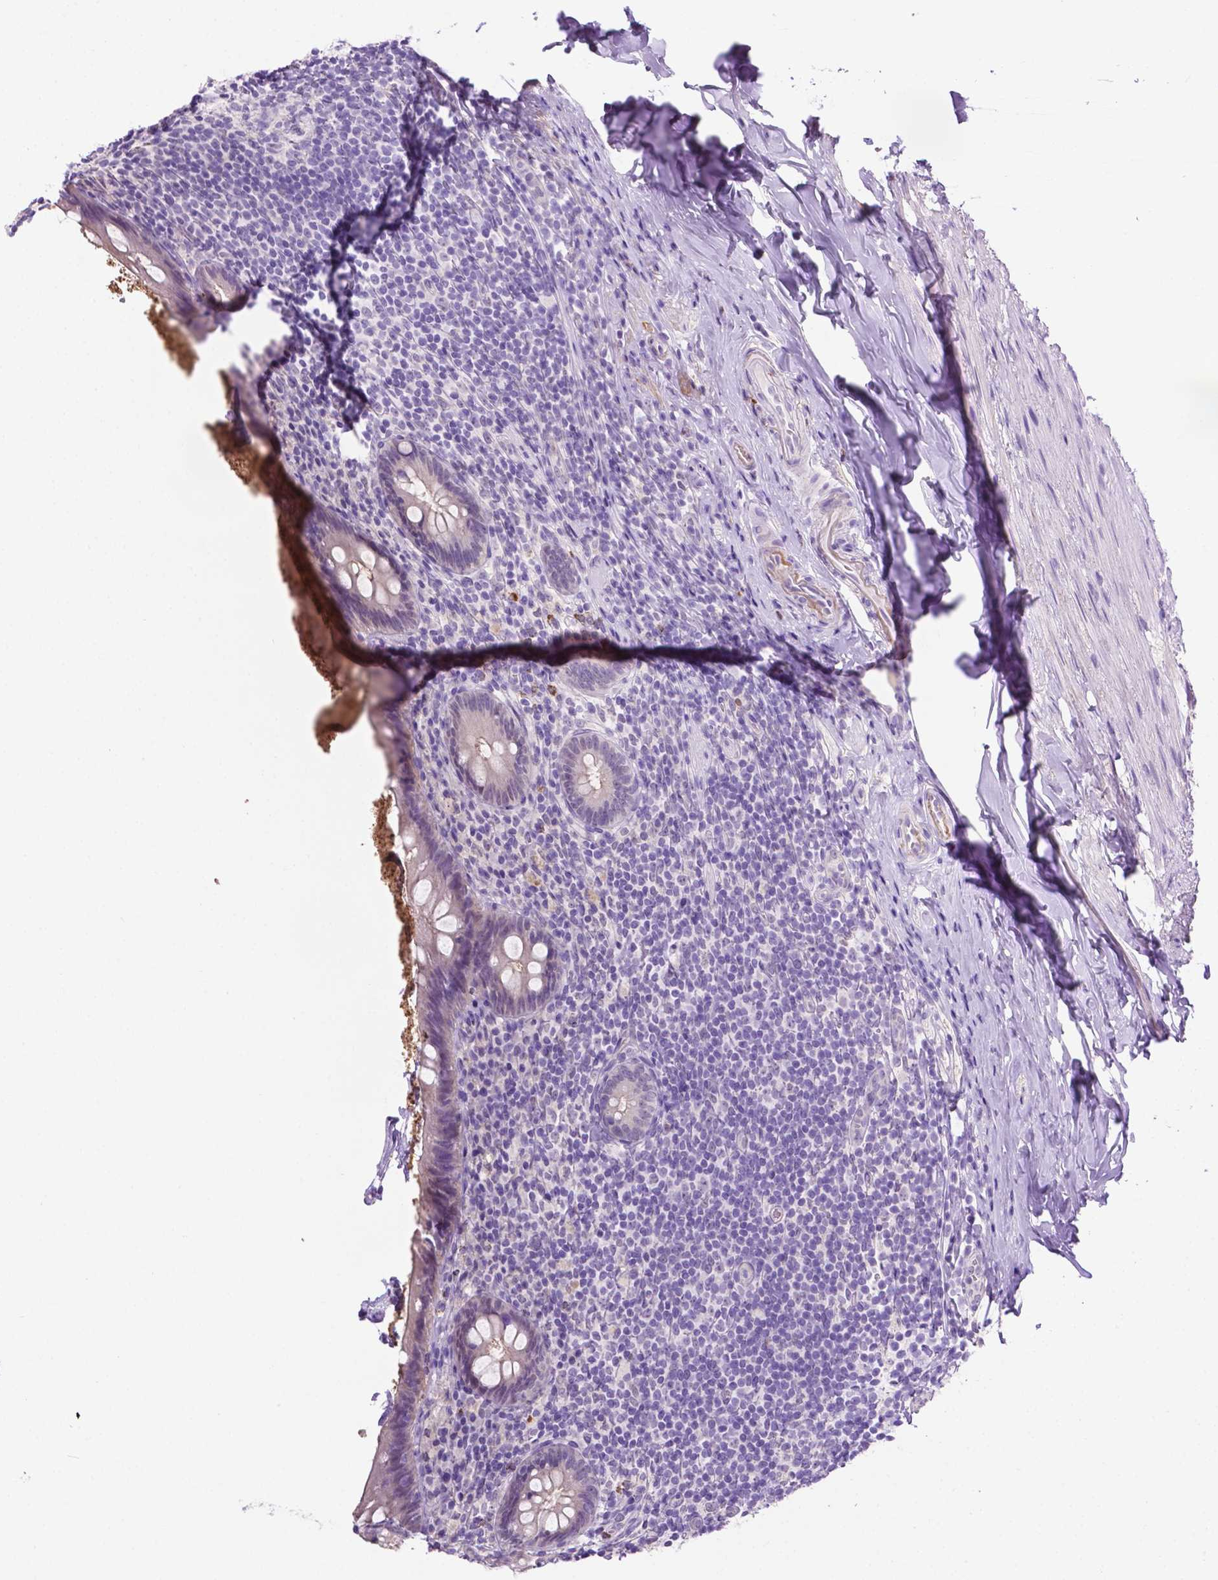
{"staining": {"intensity": "negative", "quantity": "none", "location": "none"}, "tissue": "appendix", "cell_type": "Glandular cells", "image_type": "normal", "snomed": [{"axis": "morphology", "description": "Normal tissue, NOS"}, {"axis": "topography", "description": "Appendix"}], "caption": "Image shows no protein staining in glandular cells of normal appendix. (IHC, brightfield microscopy, high magnification).", "gene": "MMP27", "patient": {"sex": "male", "age": 47}}